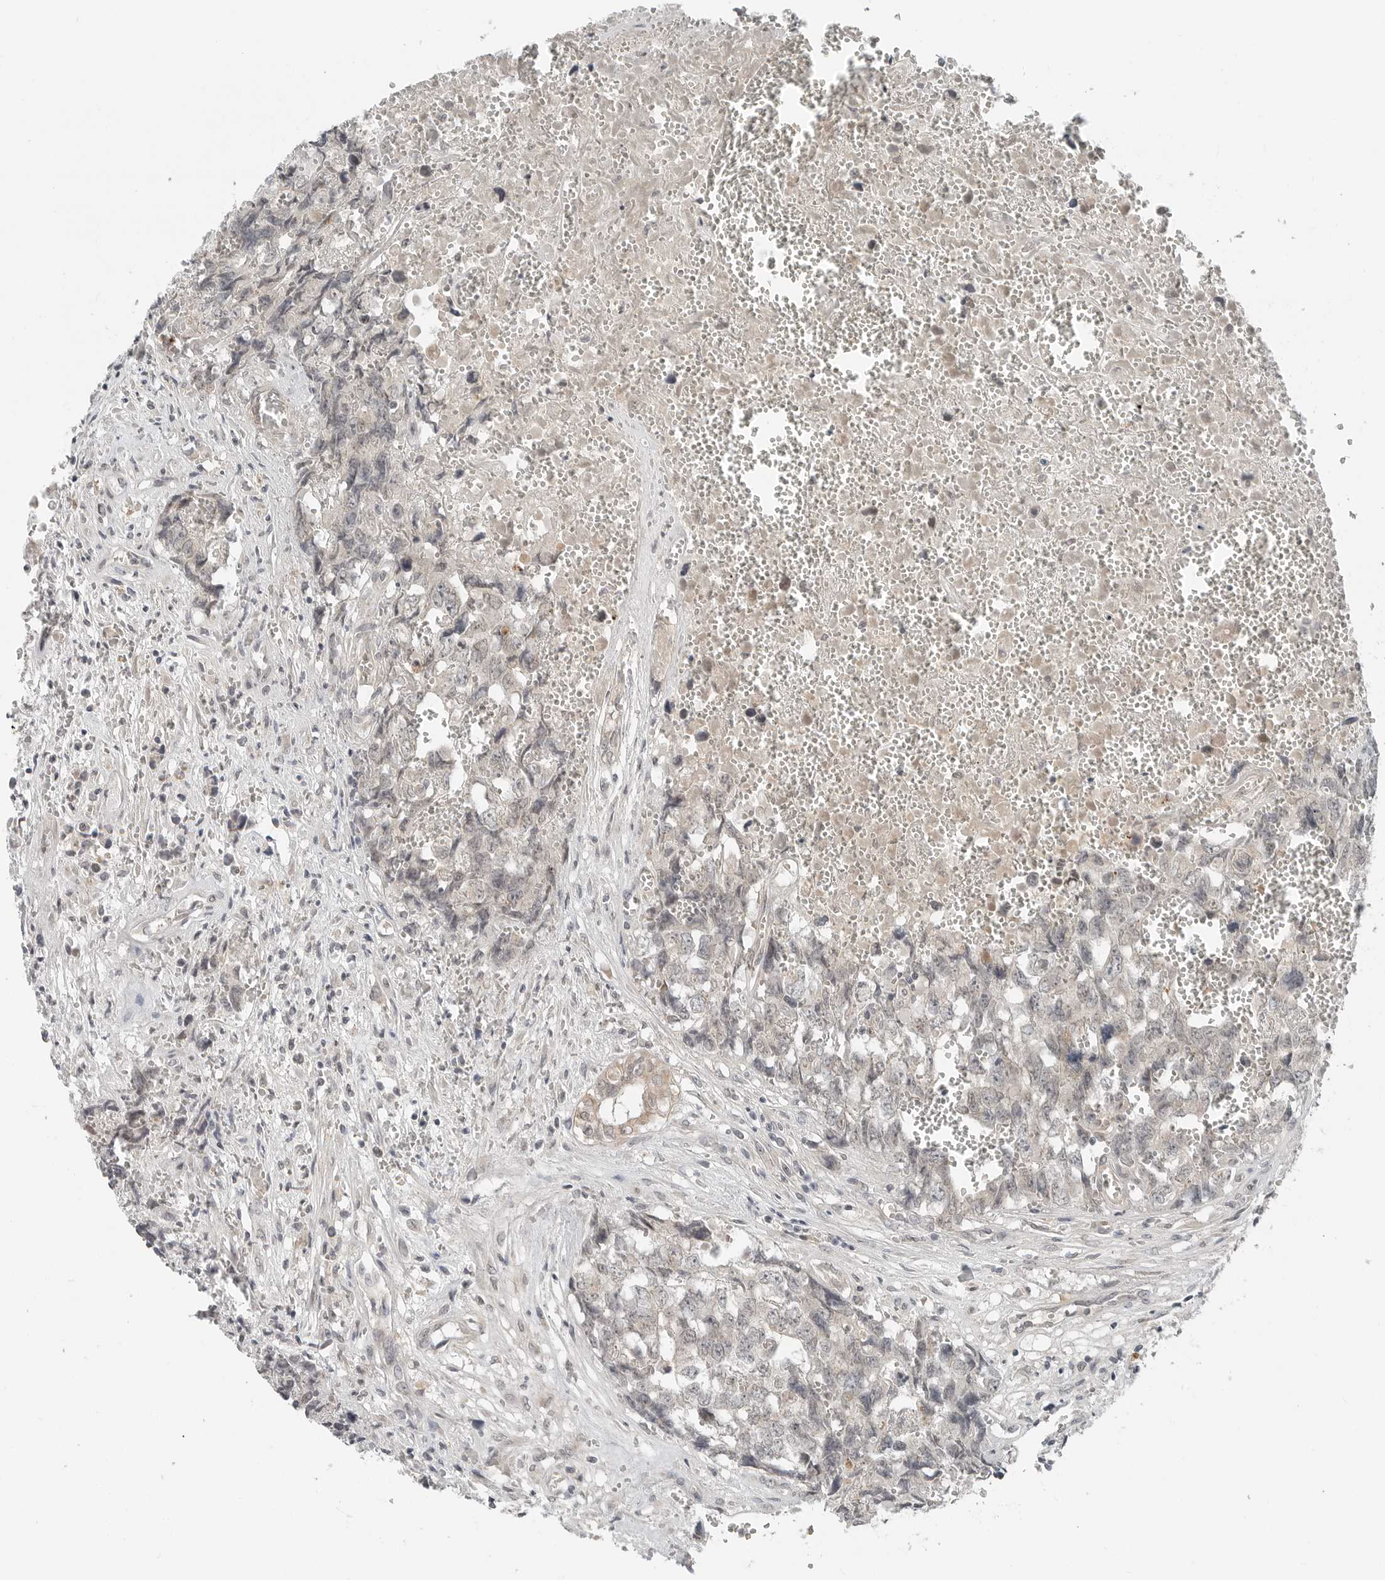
{"staining": {"intensity": "negative", "quantity": "none", "location": "none"}, "tissue": "testis cancer", "cell_type": "Tumor cells", "image_type": "cancer", "snomed": [{"axis": "morphology", "description": "Carcinoma, Embryonal, NOS"}, {"axis": "topography", "description": "Testis"}], "caption": "DAB immunohistochemical staining of human testis cancer shows no significant expression in tumor cells. (IHC, brightfield microscopy, high magnification).", "gene": "FCRLB", "patient": {"sex": "male", "age": 31}}